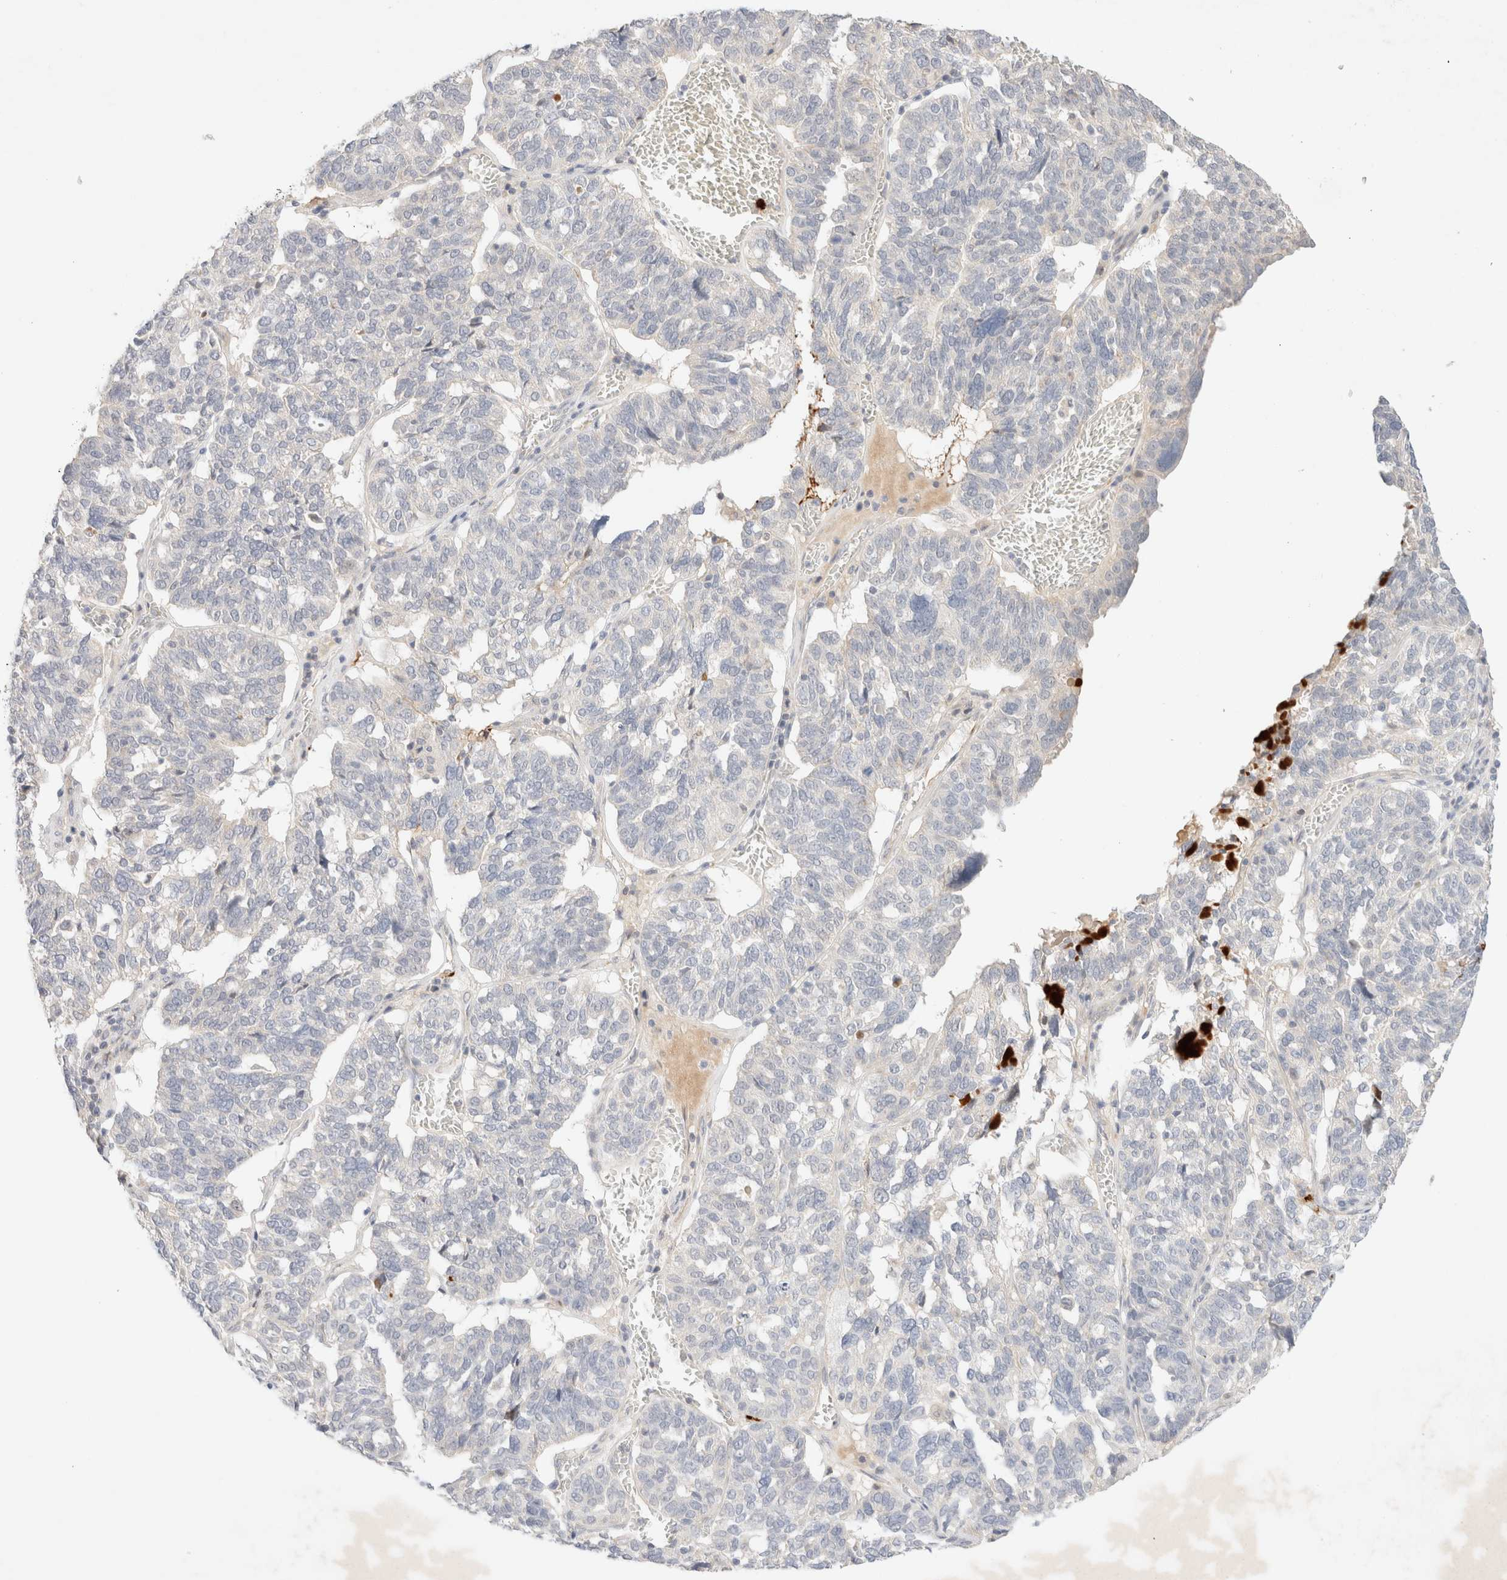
{"staining": {"intensity": "negative", "quantity": "none", "location": "none"}, "tissue": "ovarian cancer", "cell_type": "Tumor cells", "image_type": "cancer", "snomed": [{"axis": "morphology", "description": "Cystadenocarcinoma, serous, NOS"}, {"axis": "topography", "description": "Ovary"}], "caption": "This histopathology image is of ovarian cancer stained with immunohistochemistry to label a protein in brown with the nuclei are counter-stained blue. There is no staining in tumor cells.", "gene": "SNTB1", "patient": {"sex": "female", "age": 59}}